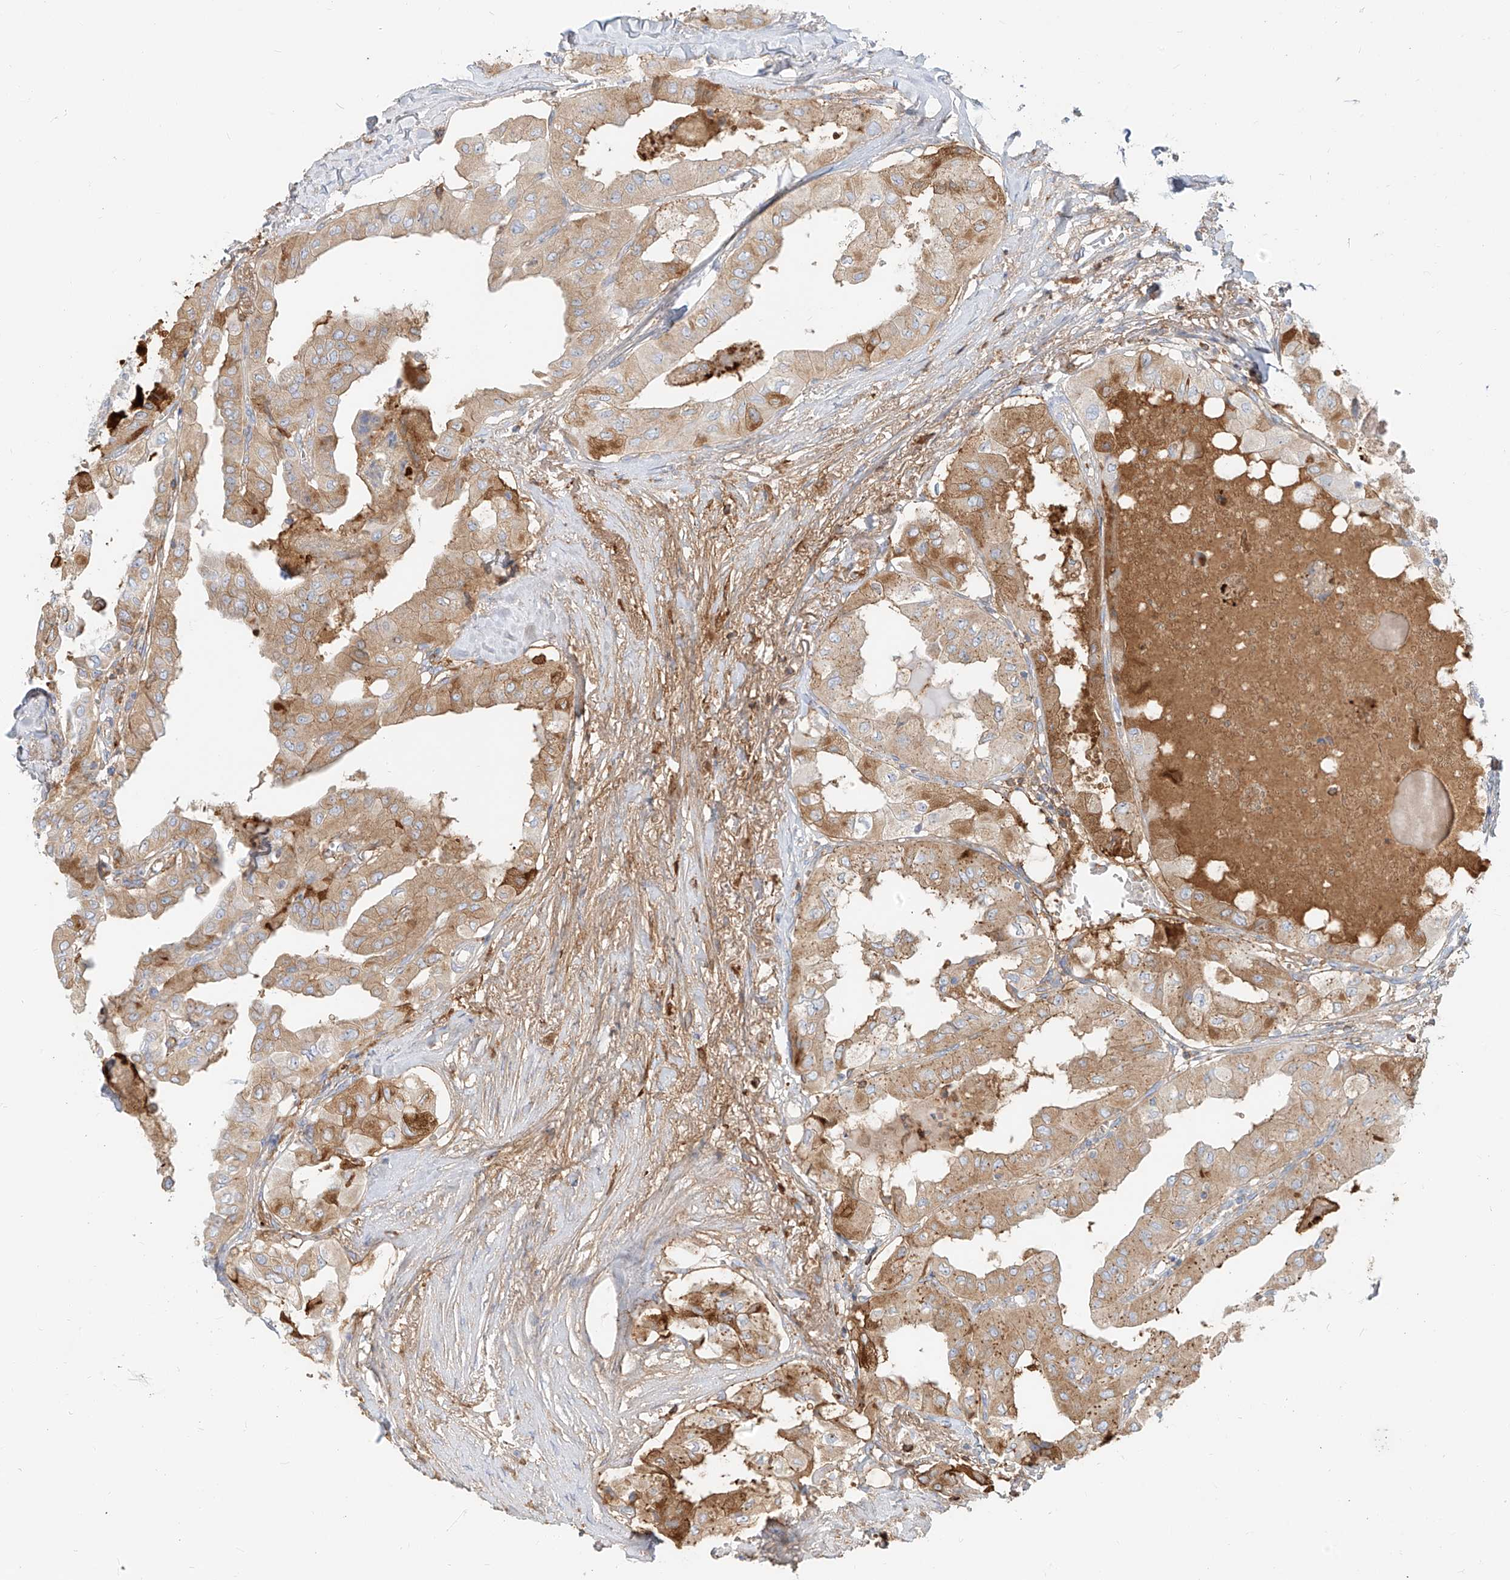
{"staining": {"intensity": "moderate", "quantity": ">75%", "location": "cytoplasmic/membranous"}, "tissue": "thyroid cancer", "cell_type": "Tumor cells", "image_type": "cancer", "snomed": [{"axis": "morphology", "description": "Papillary adenocarcinoma, NOS"}, {"axis": "topography", "description": "Thyroid gland"}], "caption": "Moderate cytoplasmic/membranous protein expression is appreciated in about >75% of tumor cells in thyroid cancer.", "gene": "OCSTAMP", "patient": {"sex": "female", "age": 59}}